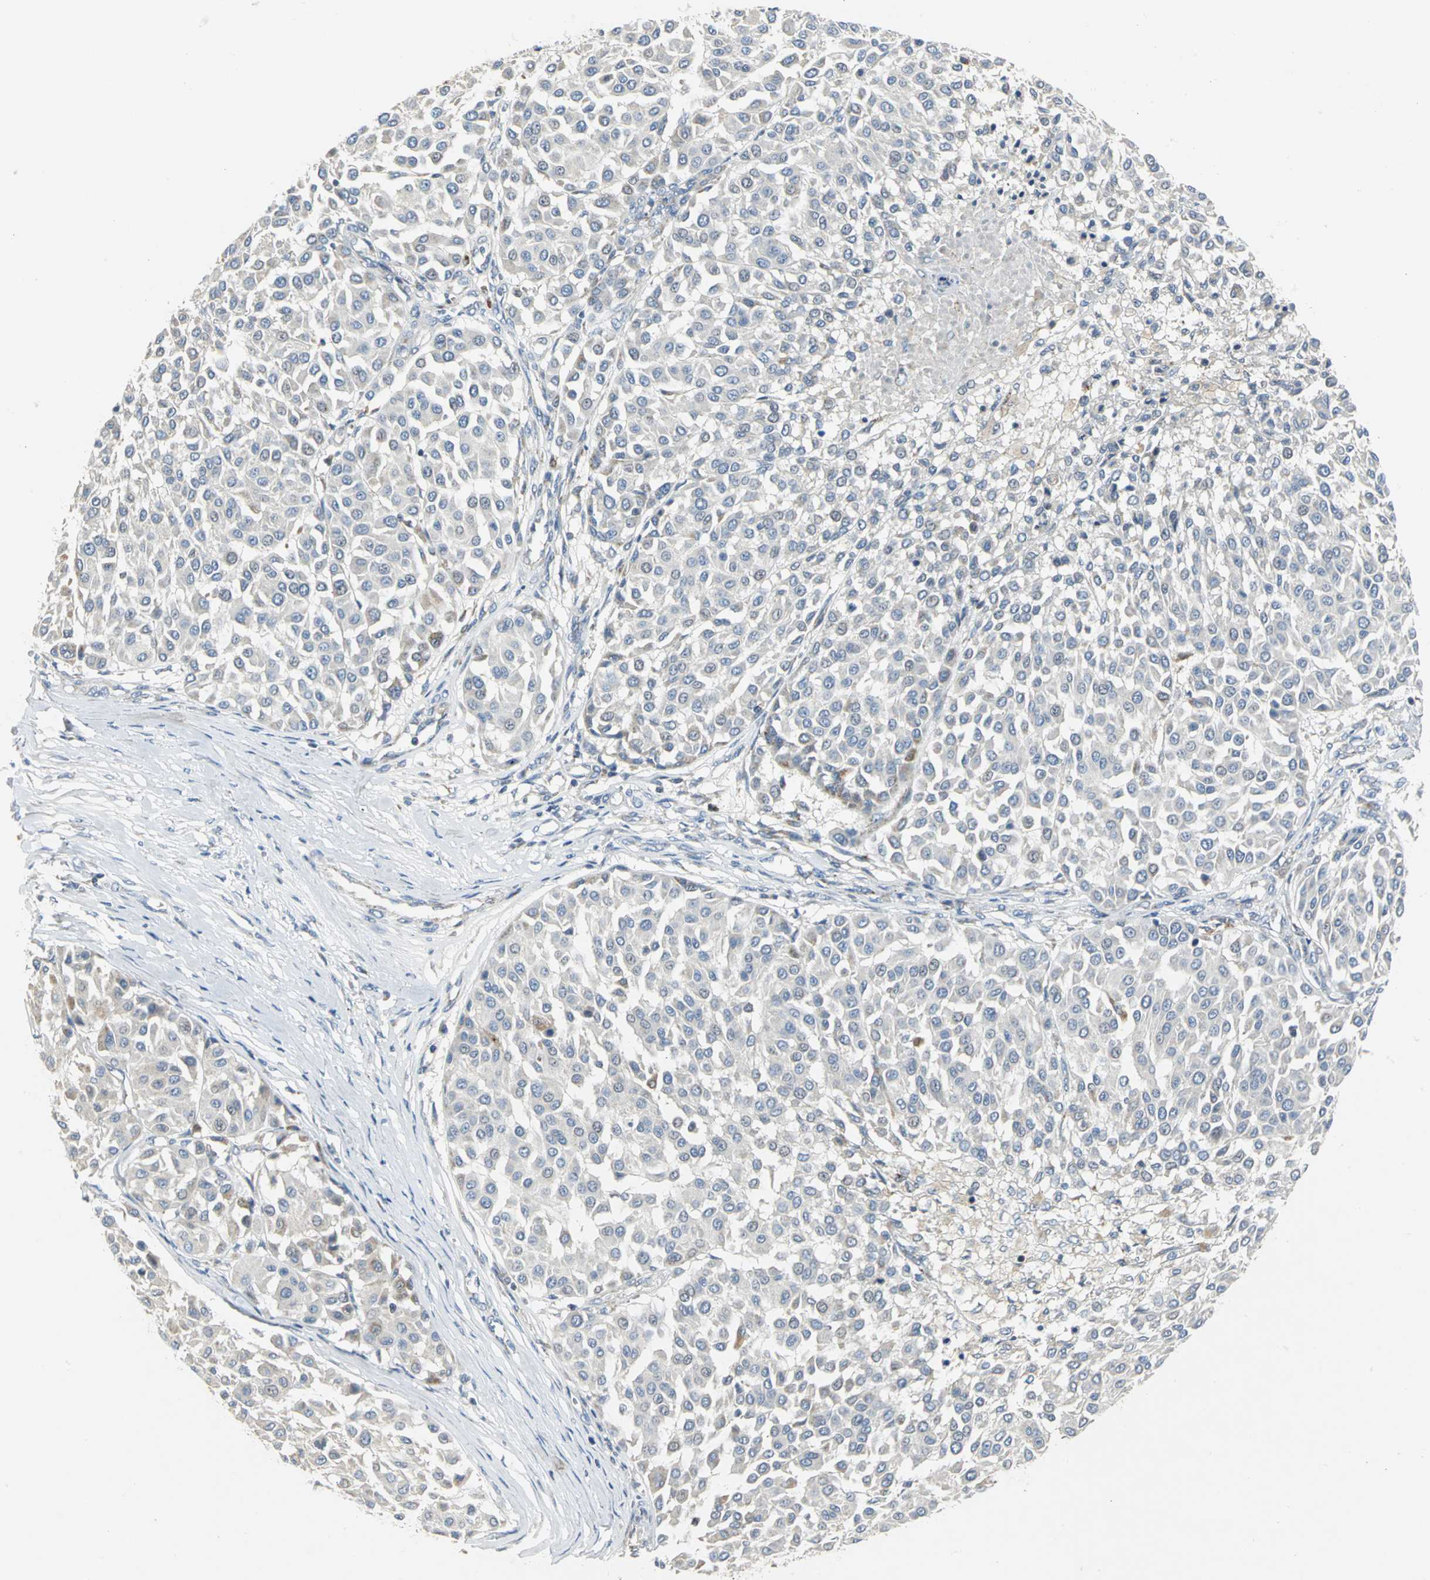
{"staining": {"intensity": "moderate", "quantity": "25%-75%", "location": "cytoplasmic/membranous"}, "tissue": "melanoma", "cell_type": "Tumor cells", "image_type": "cancer", "snomed": [{"axis": "morphology", "description": "Malignant melanoma, Metastatic site"}, {"axis": "topography", "description": "Soft tissue"}], "caption": "A brown stain shows moderate cytoplasmic/membranous expression of a protein in human melanoma tumor cells.", "gene": "SPPL2B", "patient": {"sex": "male", "age": 41}}